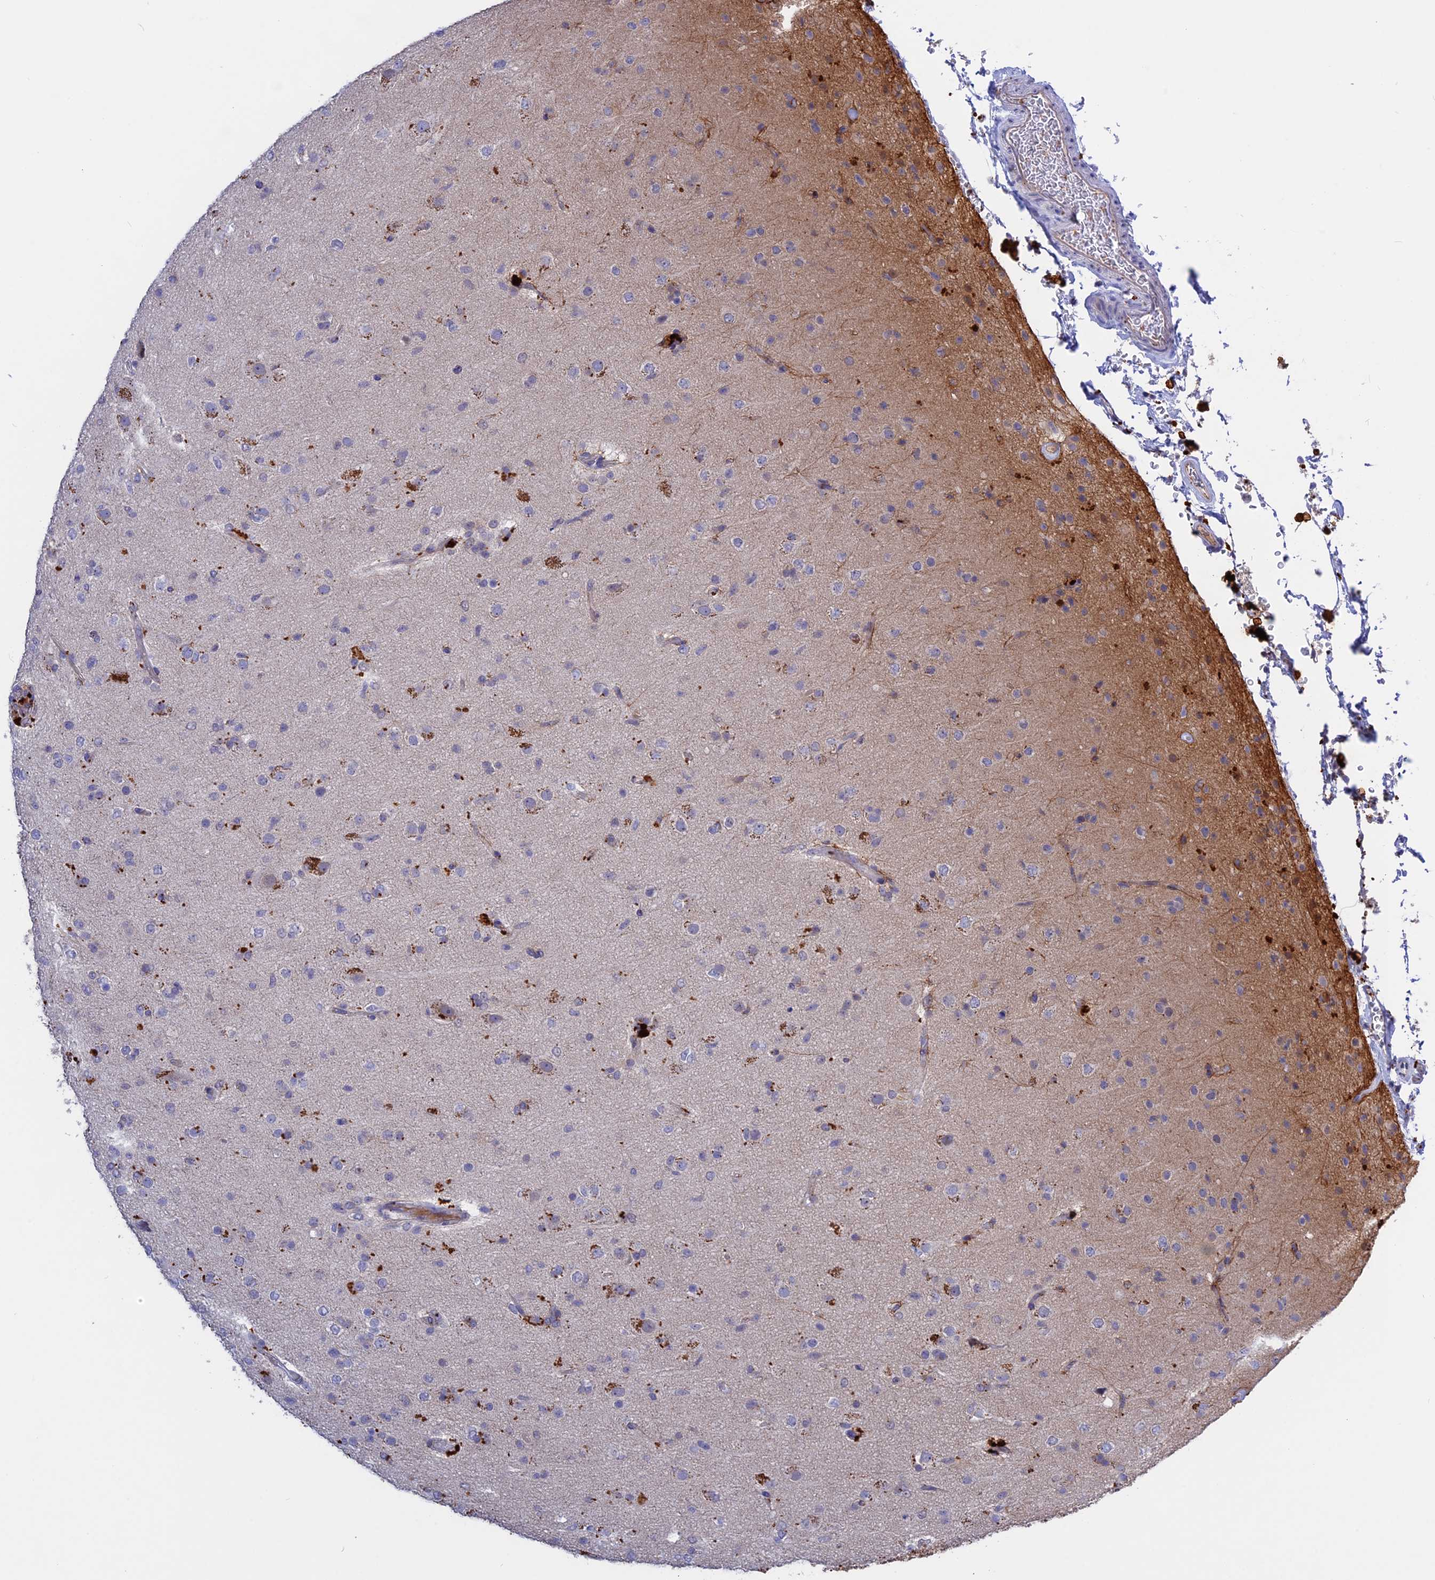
{"staining": {"intensity": "moderate", "quantity": "<25%", "location": "cytoplasmic/membranous"}, "tissue": "glioma", "cell_type": "Tumor cells", "image_type": "cancer", "snomed": [{"axis": "morphology", "description": "Glioma, malignant, Low grade"}, {"axis": "topography", "description": "Brain"}], "caption": "This histopathology image displays immunohistochemistry (IHC) staining of malignant glioma (low-grade), with low moderate cytoplasmic/membranous positivity in about <25% of tumor cells.", "gene": "GK5", "patient": {"sex": "male", "age": 65}}